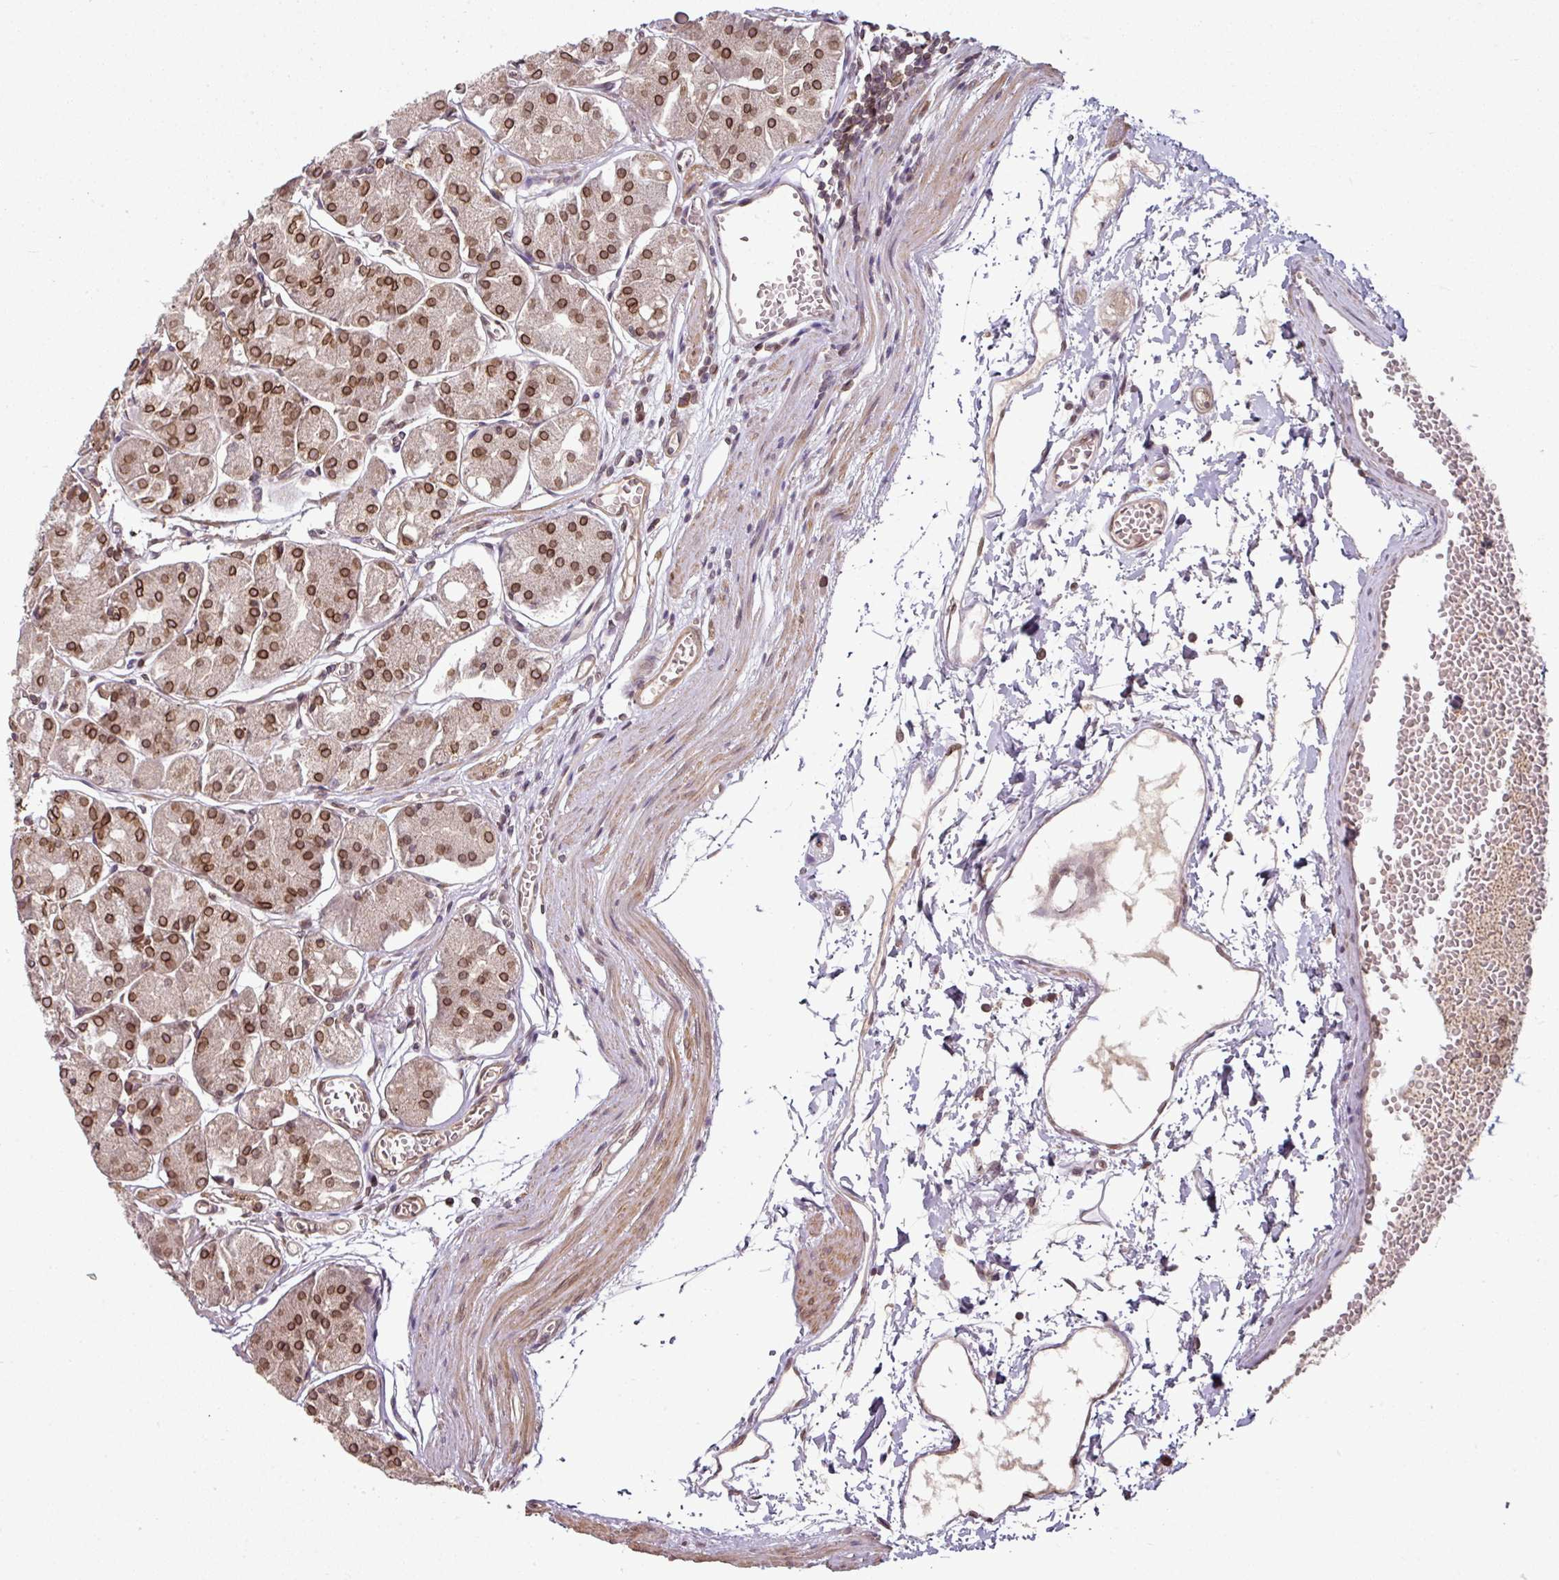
{"staining": {"intensity": "strong", "quantity": ">75%", "location": "cytoplasmic/membranous,nuclear"}, "tissue": "stomach", "cell_type": "Glandular cells", "image_type": "normal", "snomed": [{"axis": "morphology", "description": "Normal tissue, NOS"}, {"axis": "topography", "description": "Stomach"}], "caption": "Immunohistochemical staining of unremarkable human stomach reveals strong cytoplasmic/membranous,nuclear protein expression in approximately >75% of glandular cells. The staining is performed using DAB (3,3'-diaminobenzidine) brown chromogen to label protein expression. The nuclei are counter-stained blue using hematoxylin.", "gene": "RANGAP1", "patient": {"sex": "male", "age": 55}}